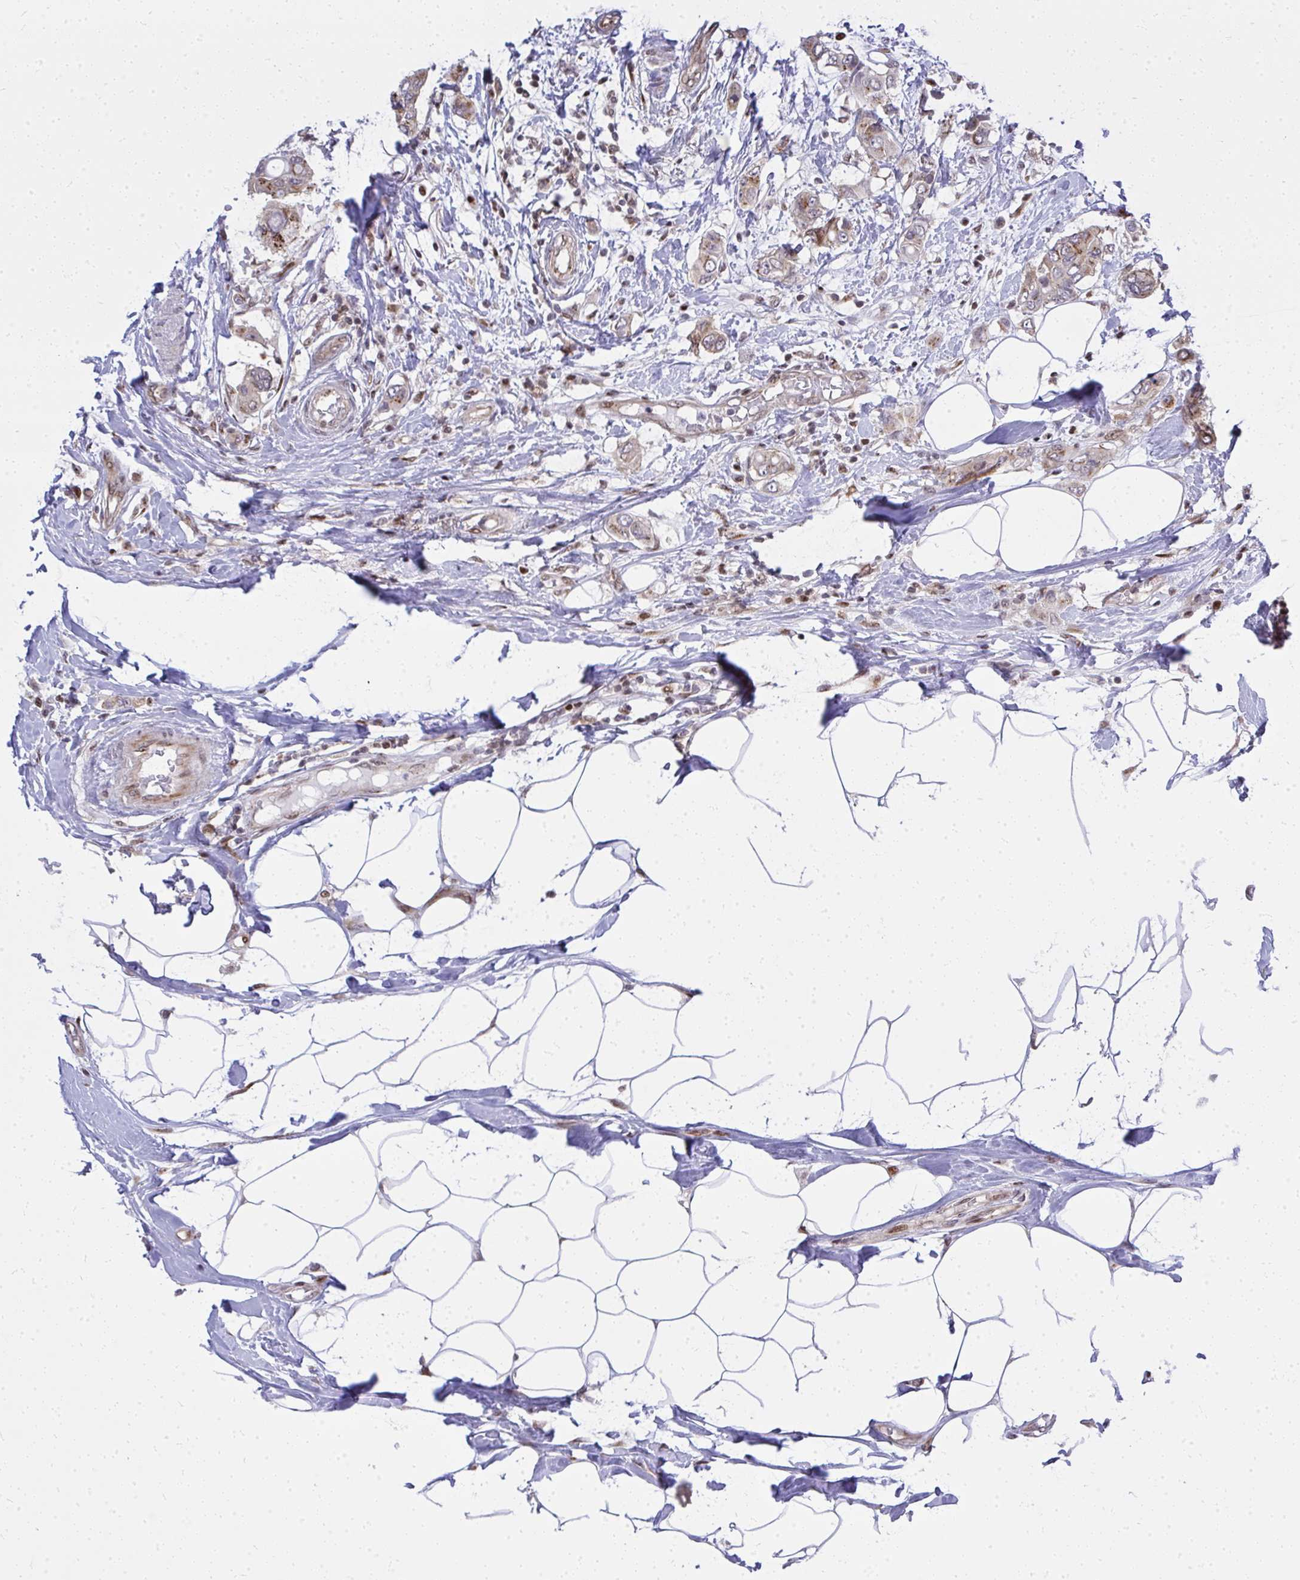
{"staining": {"intensity": "moderate", "quantity": "25%-75%", "location": "cytoplasmic/membranous"}, "tissue": "breast cancer", "cell_type": "Tumor cells", "image_type": "cancer", "snomed": [{"axis": "morphology", "description": "Lobular carcinoma"}, {"axis": "topography", "description": "Breast"}], "caption": "A micrograph showing moderate cytoplasmic/membranous staining in approximately 25%-75% of tumor cells in breast cancer (lobular carcinoma), as visualized by brown immunohistochemical staining.", "gene": "PIGY", "patient": {"sex": "female", "age": 51}}